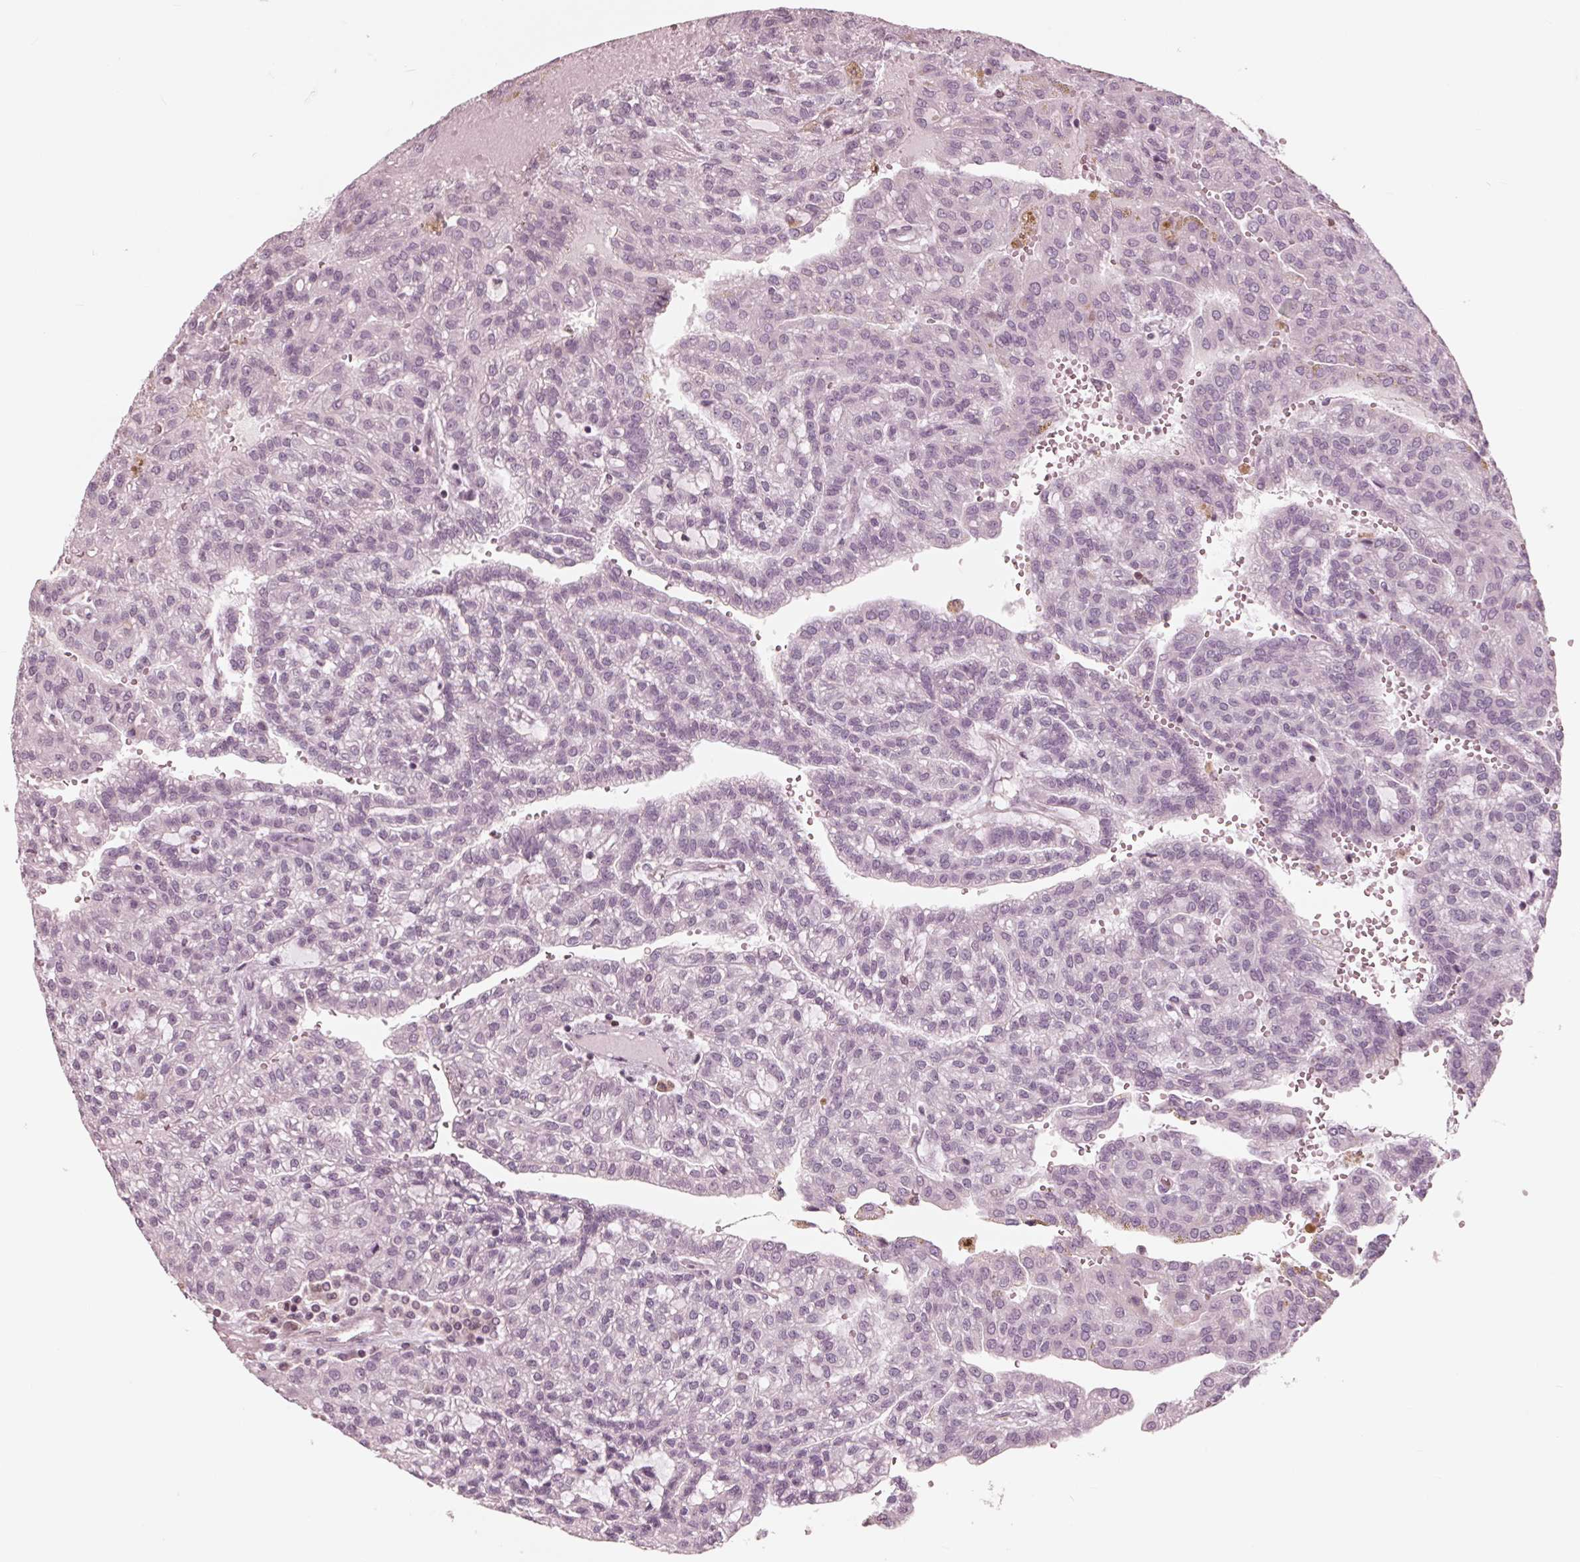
{"staining": {"intensity": "negative", "quantity": "none", "location": "none"}, "tissue": "renal cancer", "cell_type": "Tumor cells", "image_type": "cancer", "snomed": [{"axis": "morphology", "description": "Adenocarcinoma, NOS"}, {"axis": "topography", "description": "Kidney"}], "caption": "Immunohistochemistry (IHC) micrograph of neoplastic tissue: renal cancer stained with DAB (3,3'-diaminobenzidine) shows no significant protein staining in tumor cells.", "gene": "ING3", "patient": {"sex": "male", "age": 63}}